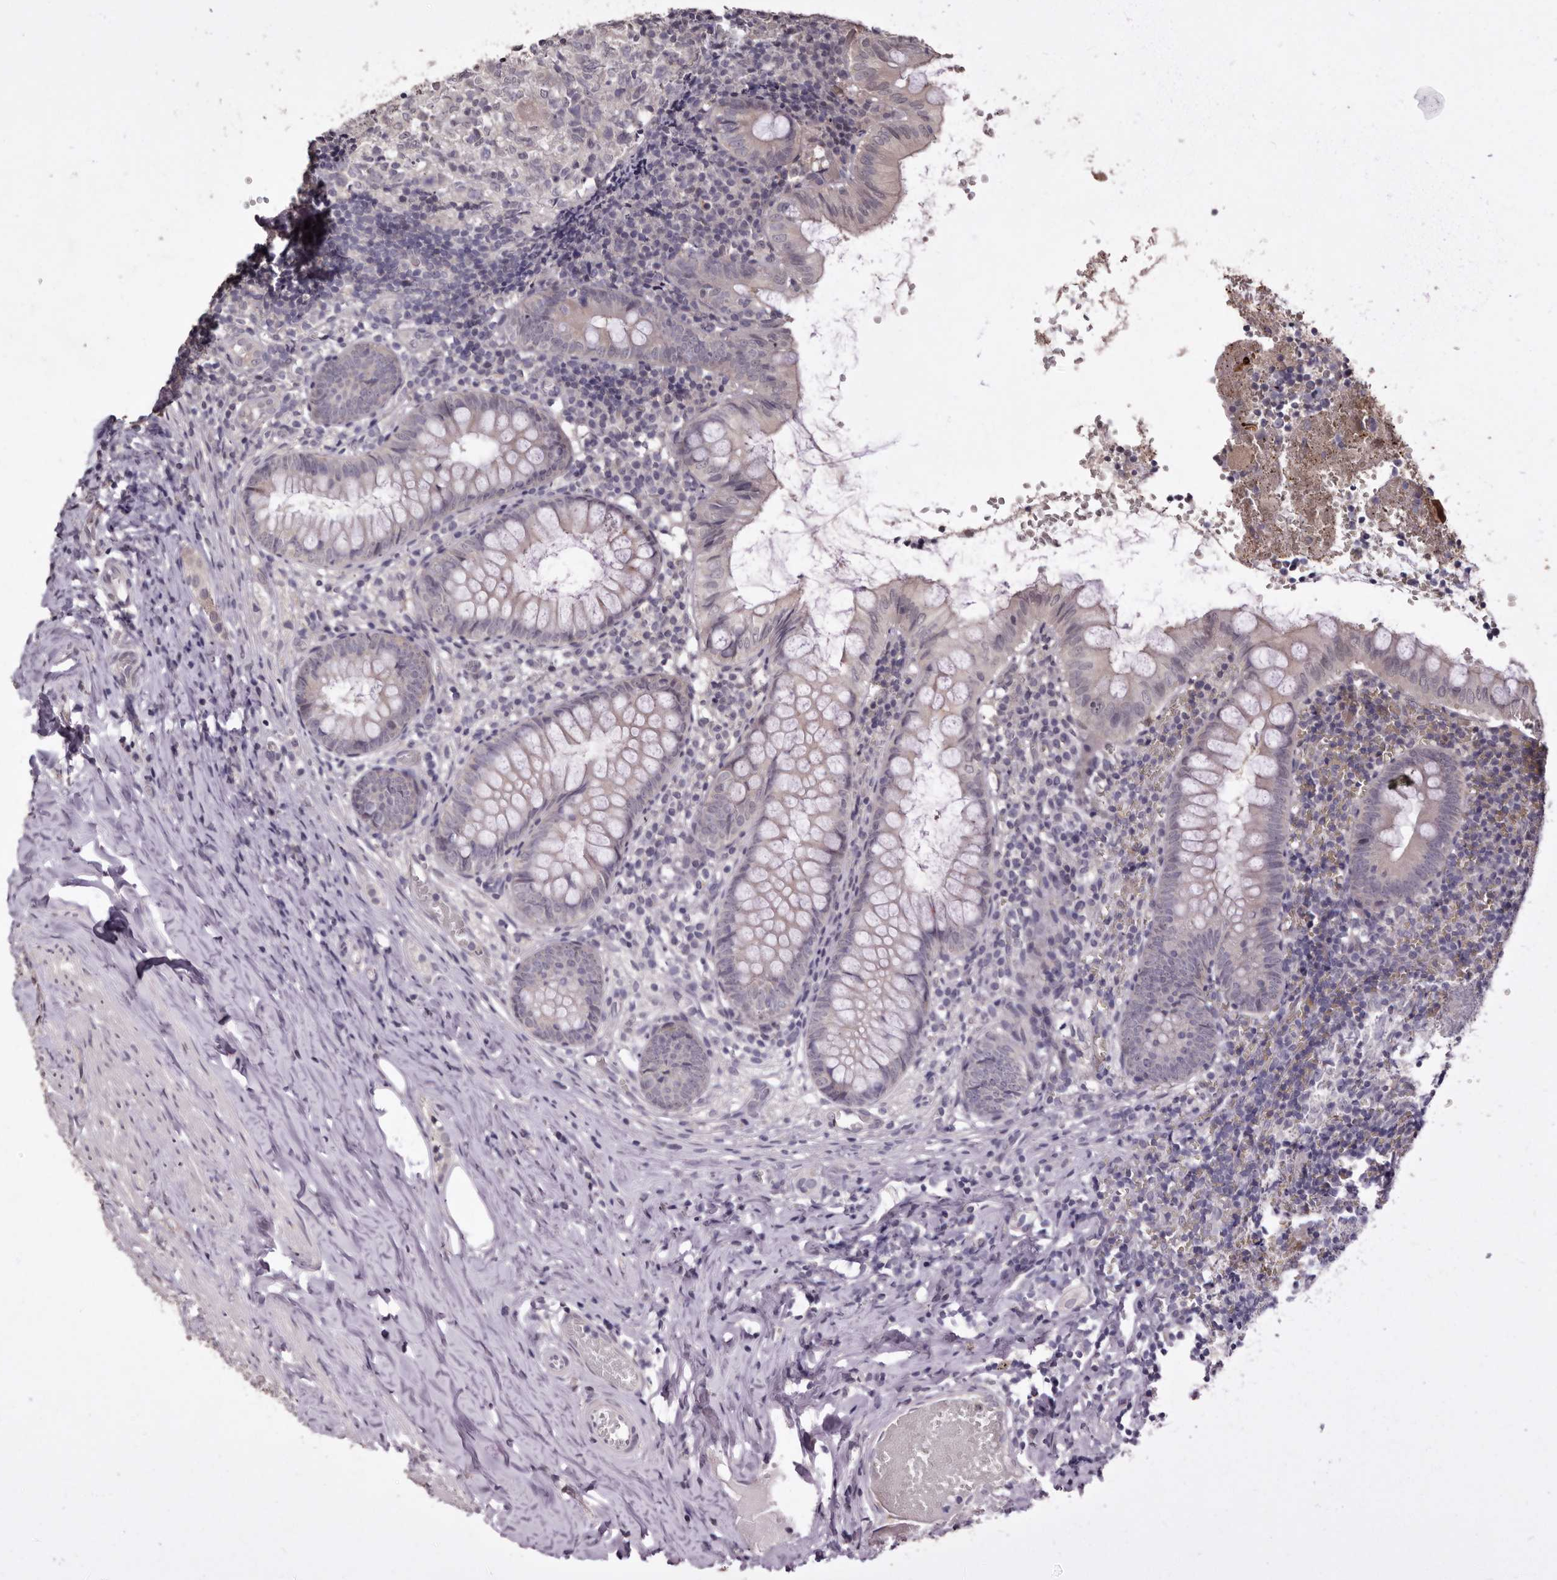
{"staining": {"intensity": "moderate", "quantity": "<25%", "location": "cytoplasmic/membranous"}, "tissue": "appendix", "cell_type": "Glandular cells", "image_type": "normal", "snomed": [{"axis": "morphology", "description": "Normal tissue, NOS"}, {"axis": "topography", "description": "Appendix"}], "caption": "Glandular cells show low levels of moderate cytoplasmic/membranous positivity in approximately <25% of cells in benign appendix.", "gene": "SULT1E1", "patient": {"sex": "male", "age": 8}}